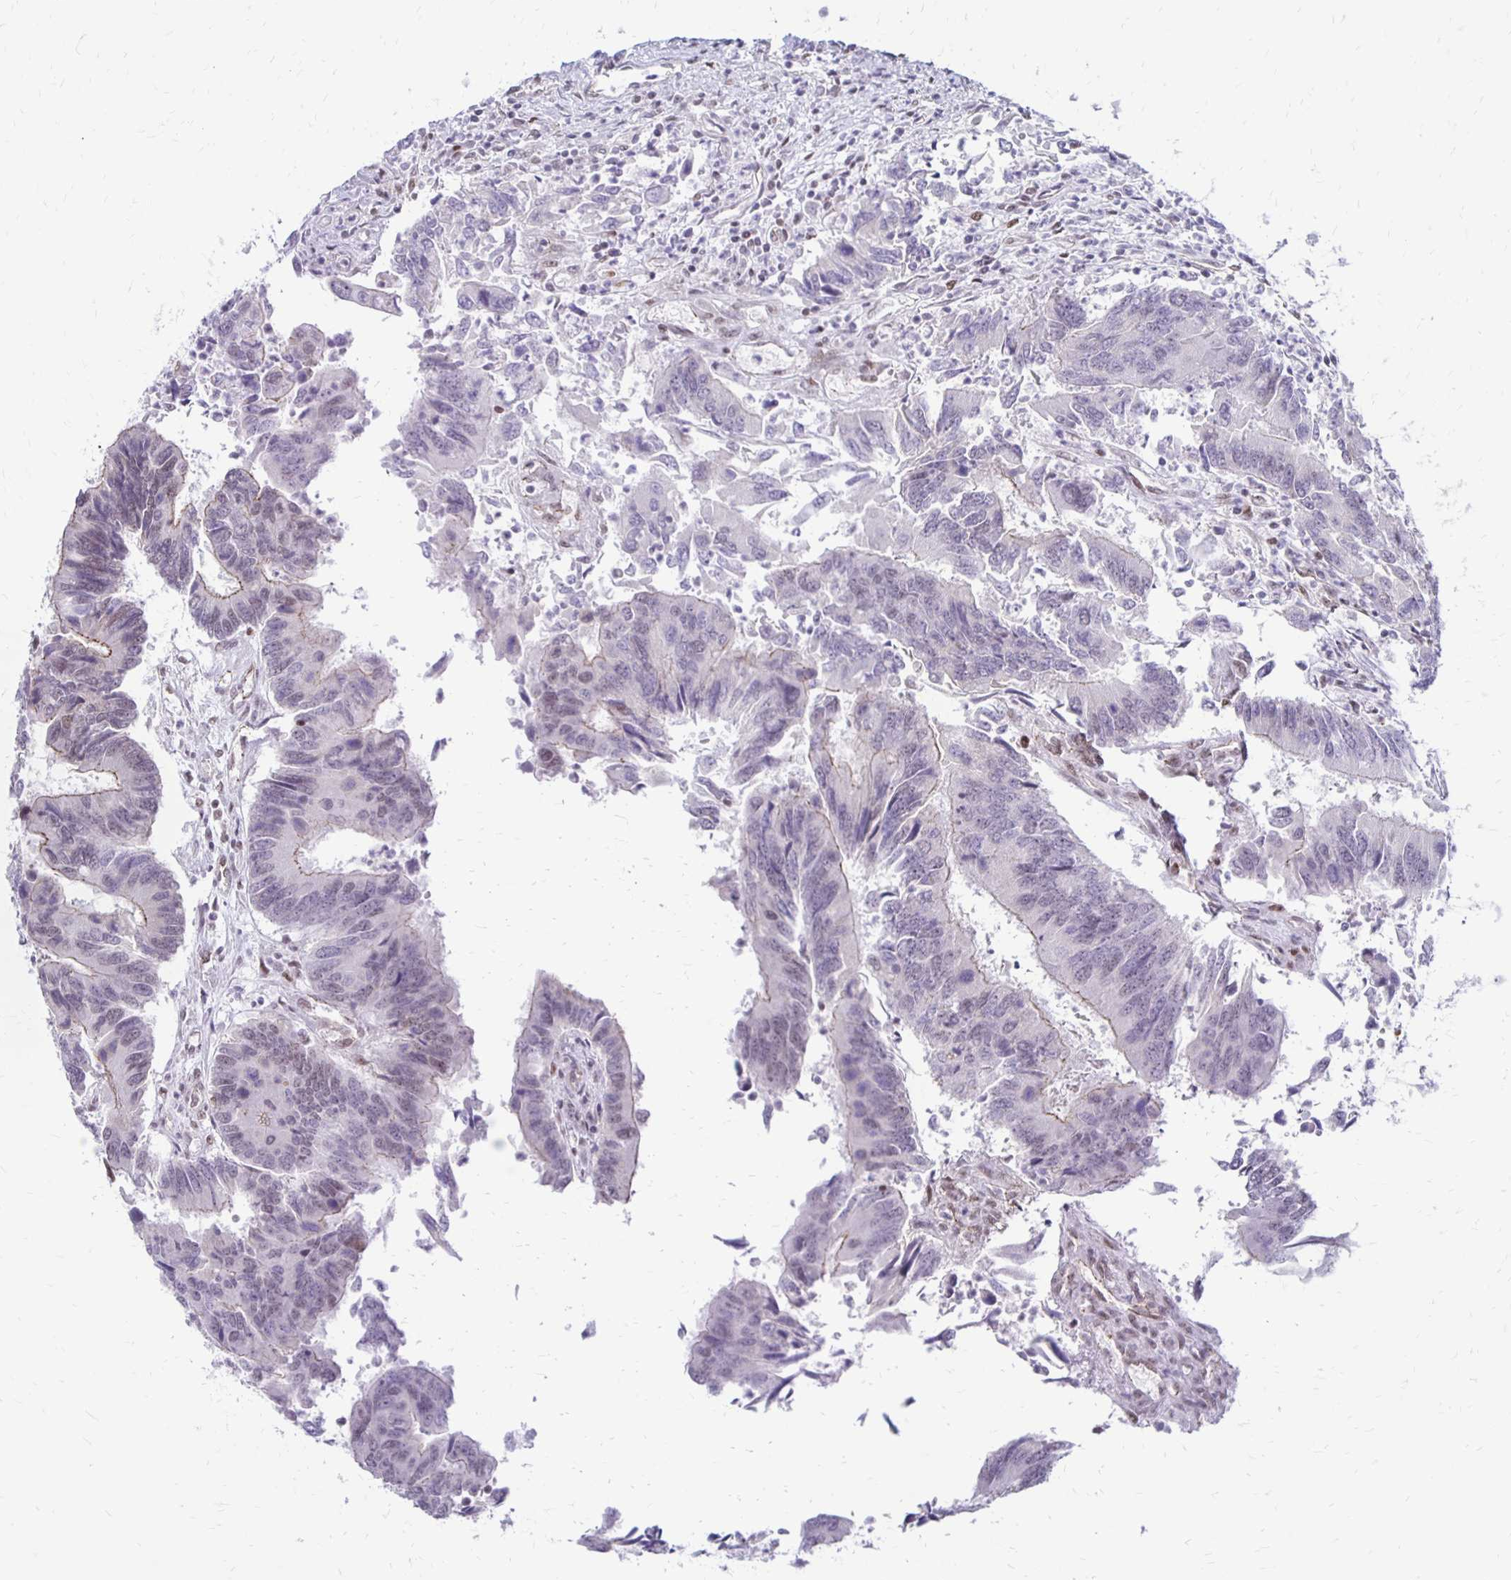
{"staining": {"intensity": "weak", "quantity": "<25%", "location": "cytoplasmic/membranous,nuclear"}, "tissue": "colorectal cancer", "cell_type": "Tumor cells", "image_type": "cancer", "snomed": [{"axis": "morphology", "description": "Adenocarcinoma, NOS"}, {"axis": "topography", "description": "Colon"}], "caption": "Immunohistochemical staining of colorectal cancer displays no significant staining in tumor cells. (Immunohistochemistry (ihc), brightfield microscopy, high magnification).", "gene": "DDB2", "patient": {"sex": "female", "age": 67}}